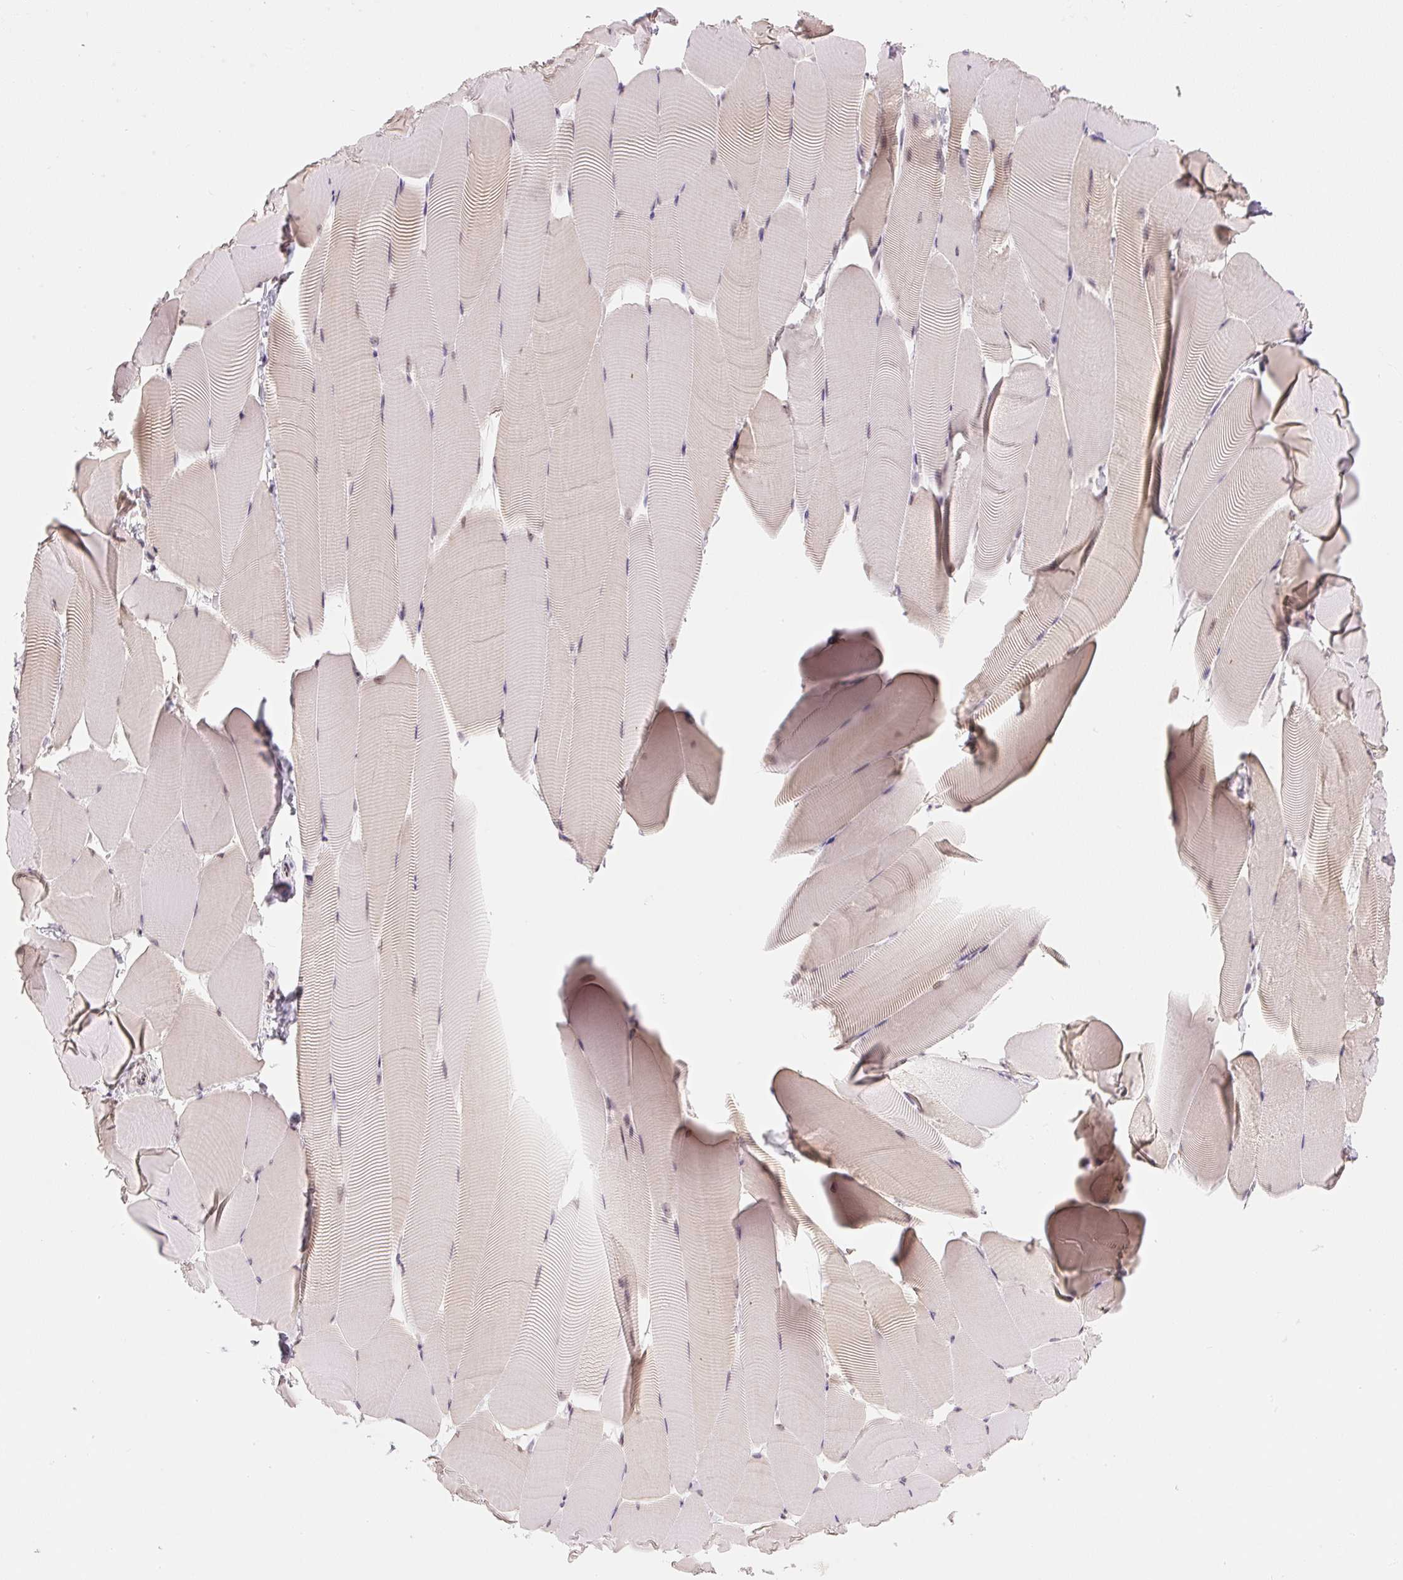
{"staining": {"intensity": "weak", "quantity": "<25%", "location": "cytoplasmic/membranous,nuclear"}, "tissue": "skeletal muscle", "cell_type": "Myocytes", "image_type": "normal", "snomed": [{"axis": "morphology", "description": "Normal tissue, NOS"}, {"axis": "topography", "description": "Skeletal muscle"}], "caption": "DAB (3,3'-diaminobenzidine) immunohistochemical staining of normal skeletal muscle demonstrates no significant staining in myocytes.", "gene": "SGF29", "patient": {"sex": "male", "age": 25}}